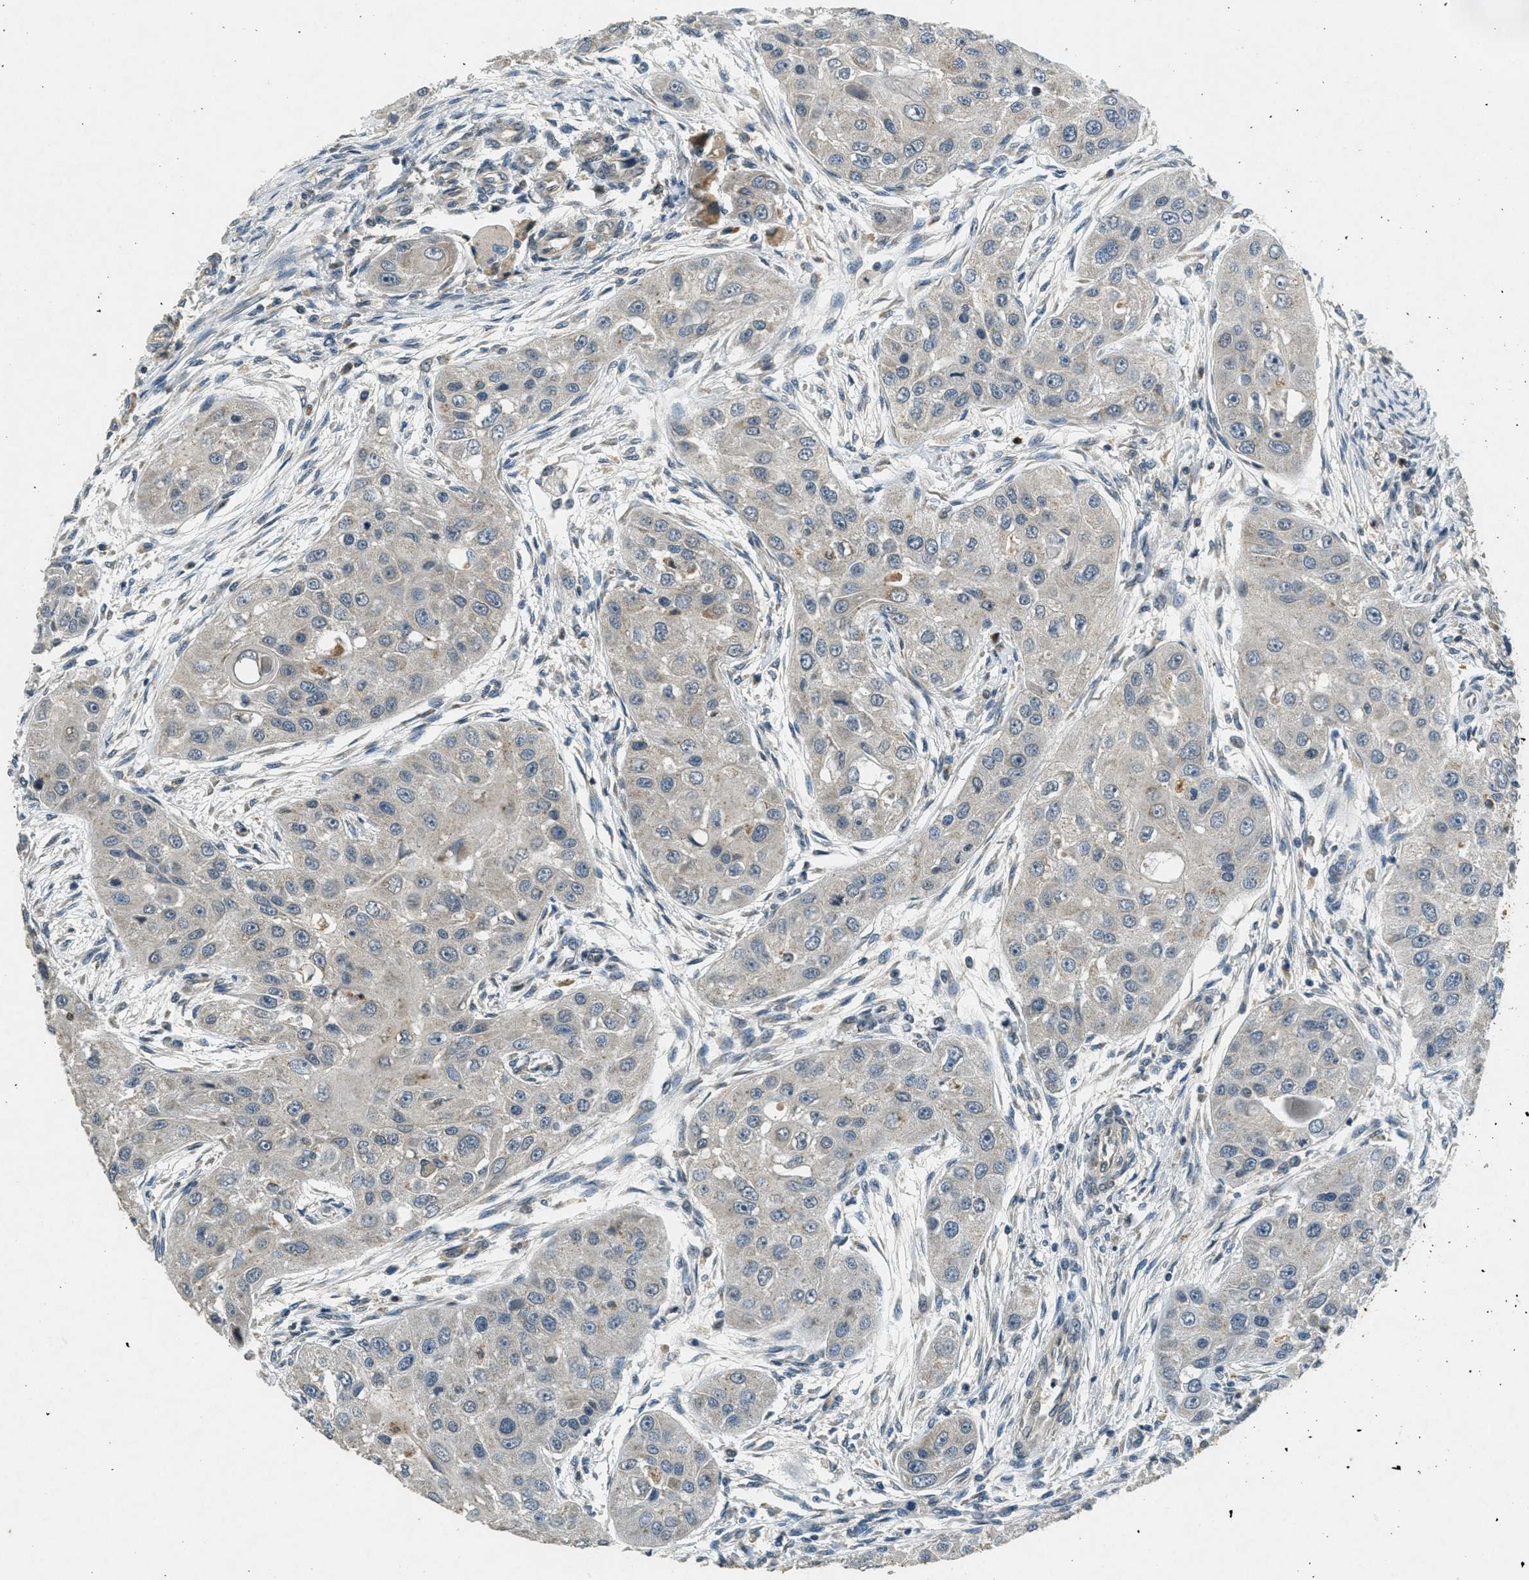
{"staining": {"intensity": "weak", "quantity": "<25%", "location": "cytoplasmic/membranous"}, "tissue": "head and neck cancer", "cell_type": "Tumor cells", "image_type": "cancer", "snomed": [{"axis": "morphology", "description": "Normal tissue, NOS"}, {"axis": "morphology", "description": "Squamous cell carcinoma, NOS"}, {"axis": "topography", "description": "Skeletal muscle"}, {"axis": "topography", "description": "Head-Neck"}], "caption": "High magnification brightfield microscopy of head and neck squamous cell carcinoma stained with DAB (brown) and counterstained with hematoxylin (blue): tumor cells show no significant staining.", "gene": "RAB3D", "patient": {"sex": "male", "age": 51}}